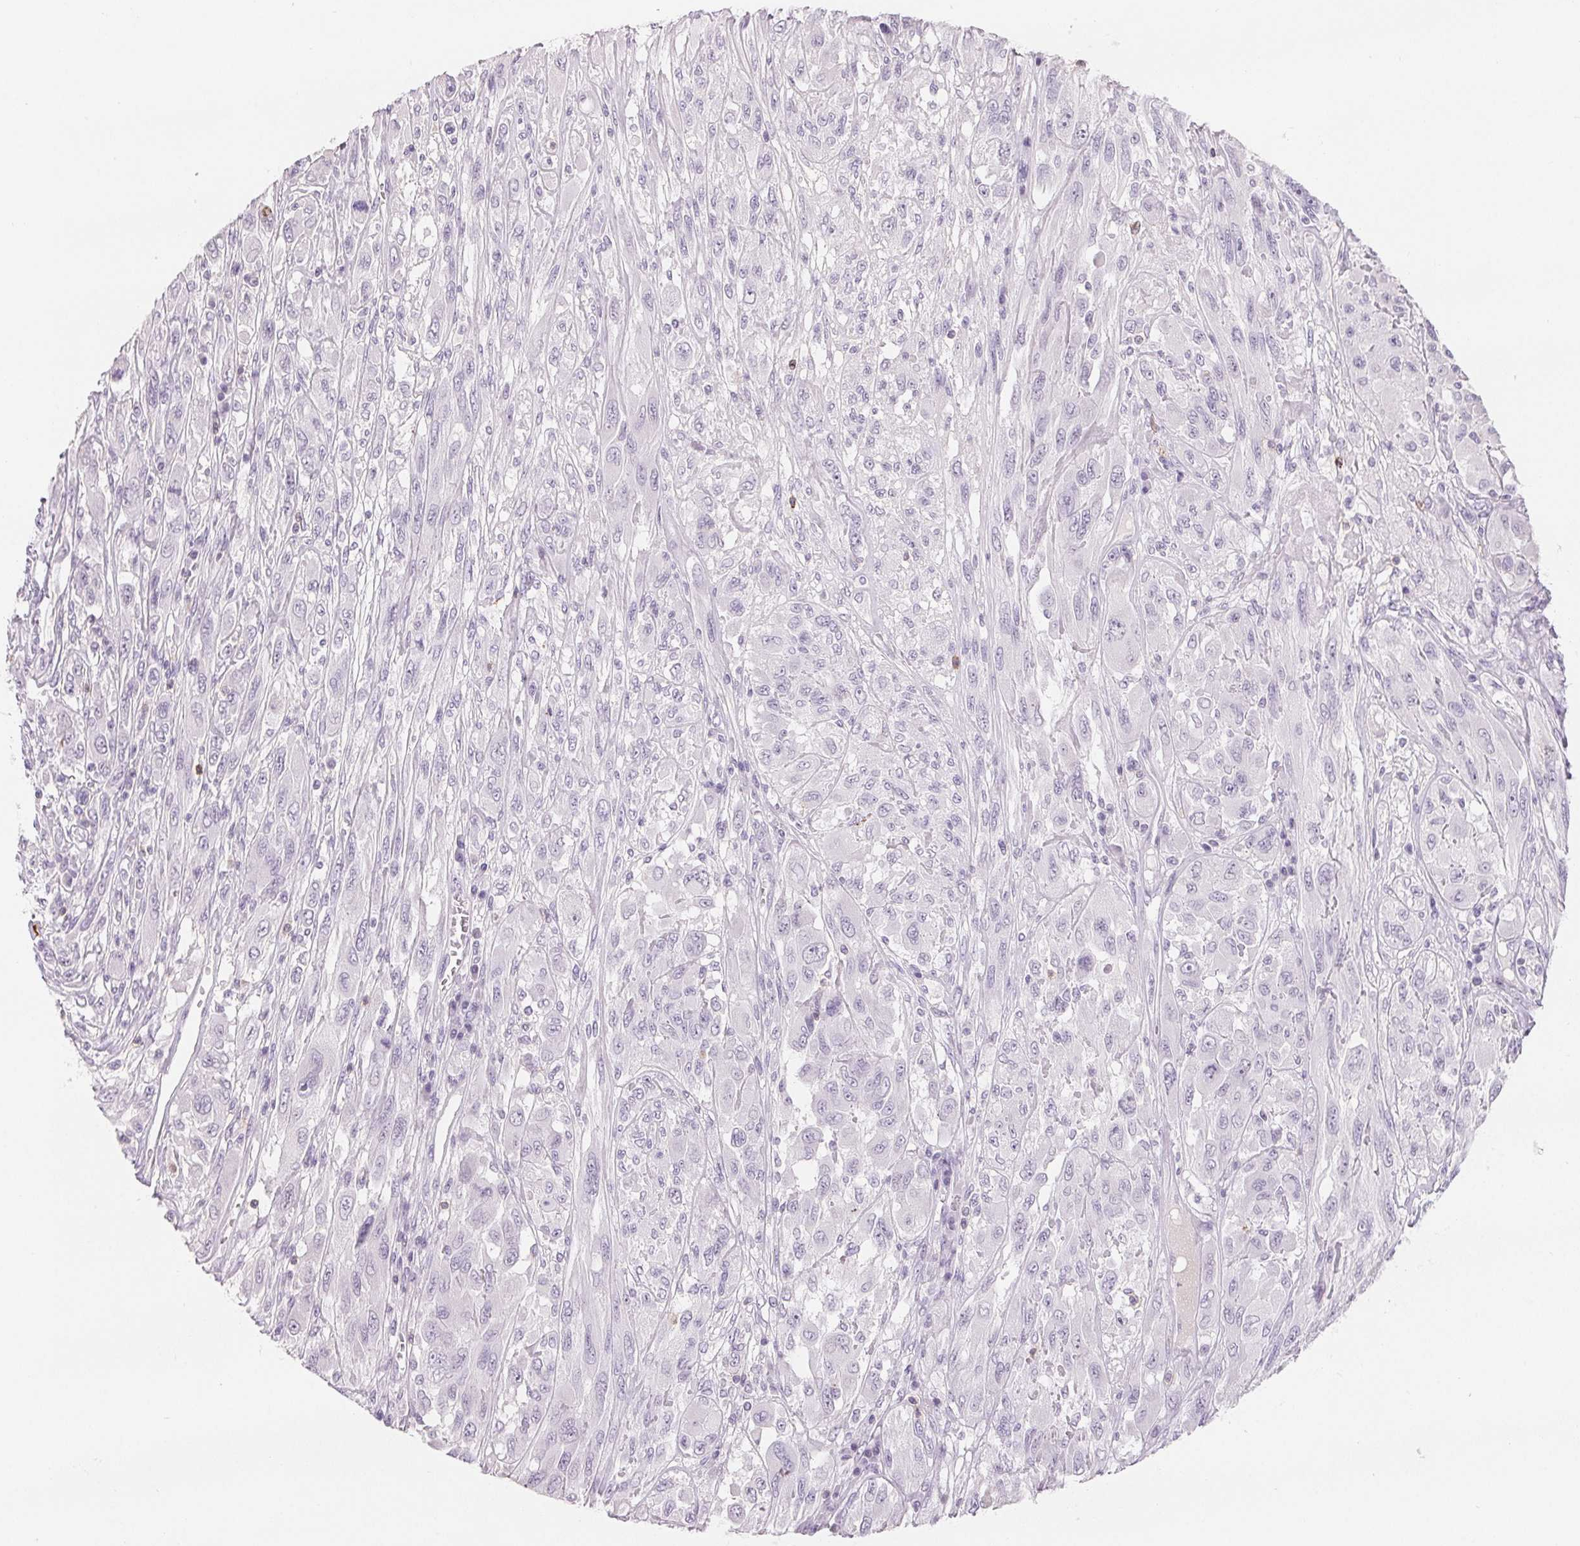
{"staining": {"intensity": "negative", "quantity": "none", "location": "none"}, "tissue": "melanoma", "cell_type": "Tumor cells", "image_type": "cancer", "snomed": [{"axis": "morphology", "description": "Malignant melanoma, NOS"}, {"axis": "topography", "description": "Skin"}], "caption": "The photomicrograph exhibits no staining of tumor cells in melanoma.", "gene": "CD69", "patient": {"sex": "female", "age": 91}}